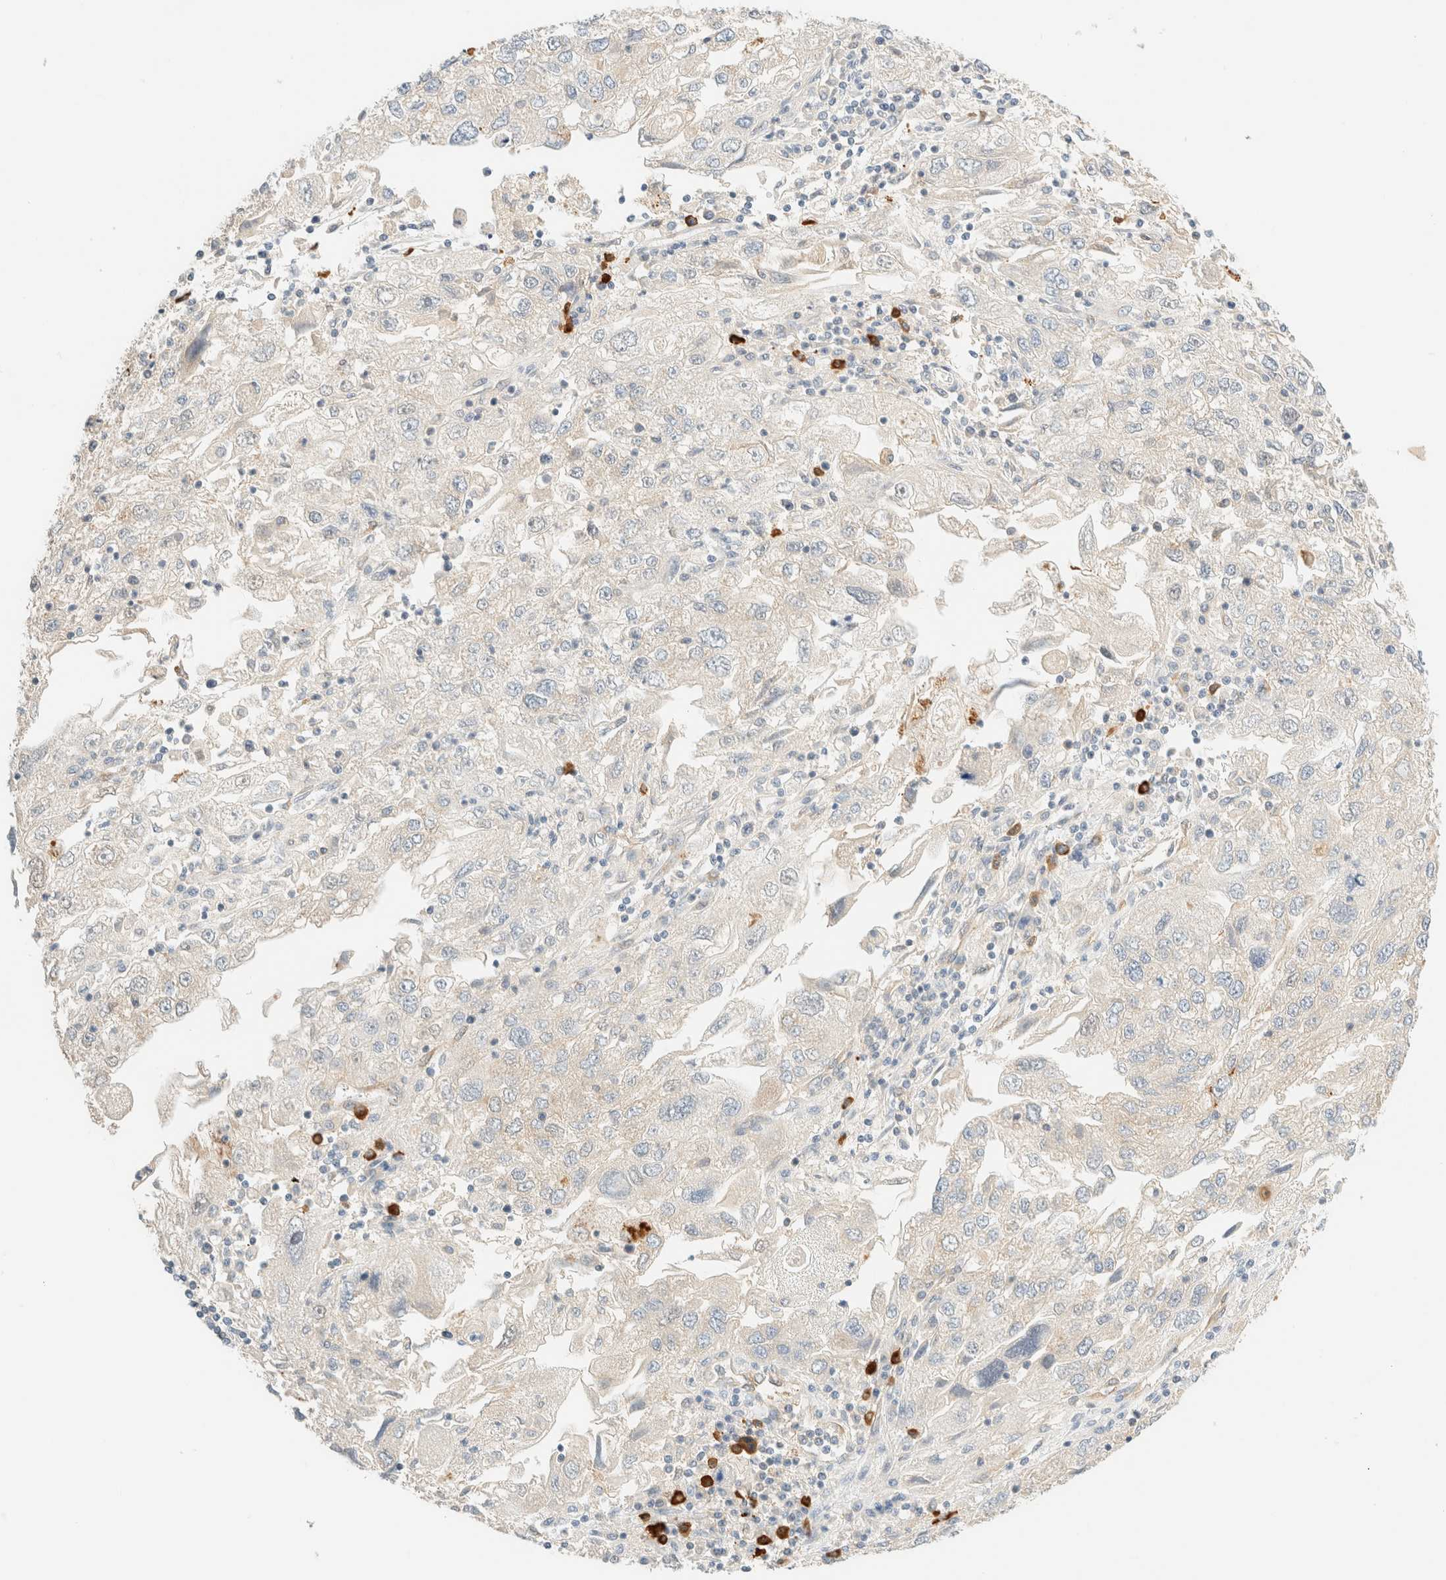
{"staining": {"intensity": "negative", "quantity": "none", "location": "none"}, "tissue": "endometrial cancer", "cell_type": "Tumor cells", "image_type": "cancer", "snomed": [{"axis": "morphology", "description": "Adenocarcinoma, NOS"}, {"axis": "topography", "description": "Endometrium"}], "caption": "This is a image of IHC staining of adenocarcinoma (endometrial), which shows no staining in tumor cells. (Stains: DAB (3,3'-diaminobenzidine) IHC with hematoxylin counter stain, Microscopy: brightfield microscopy at high magnification).", "gene": "FHOD1", "patient": {"sex": "female", "age": 49}}